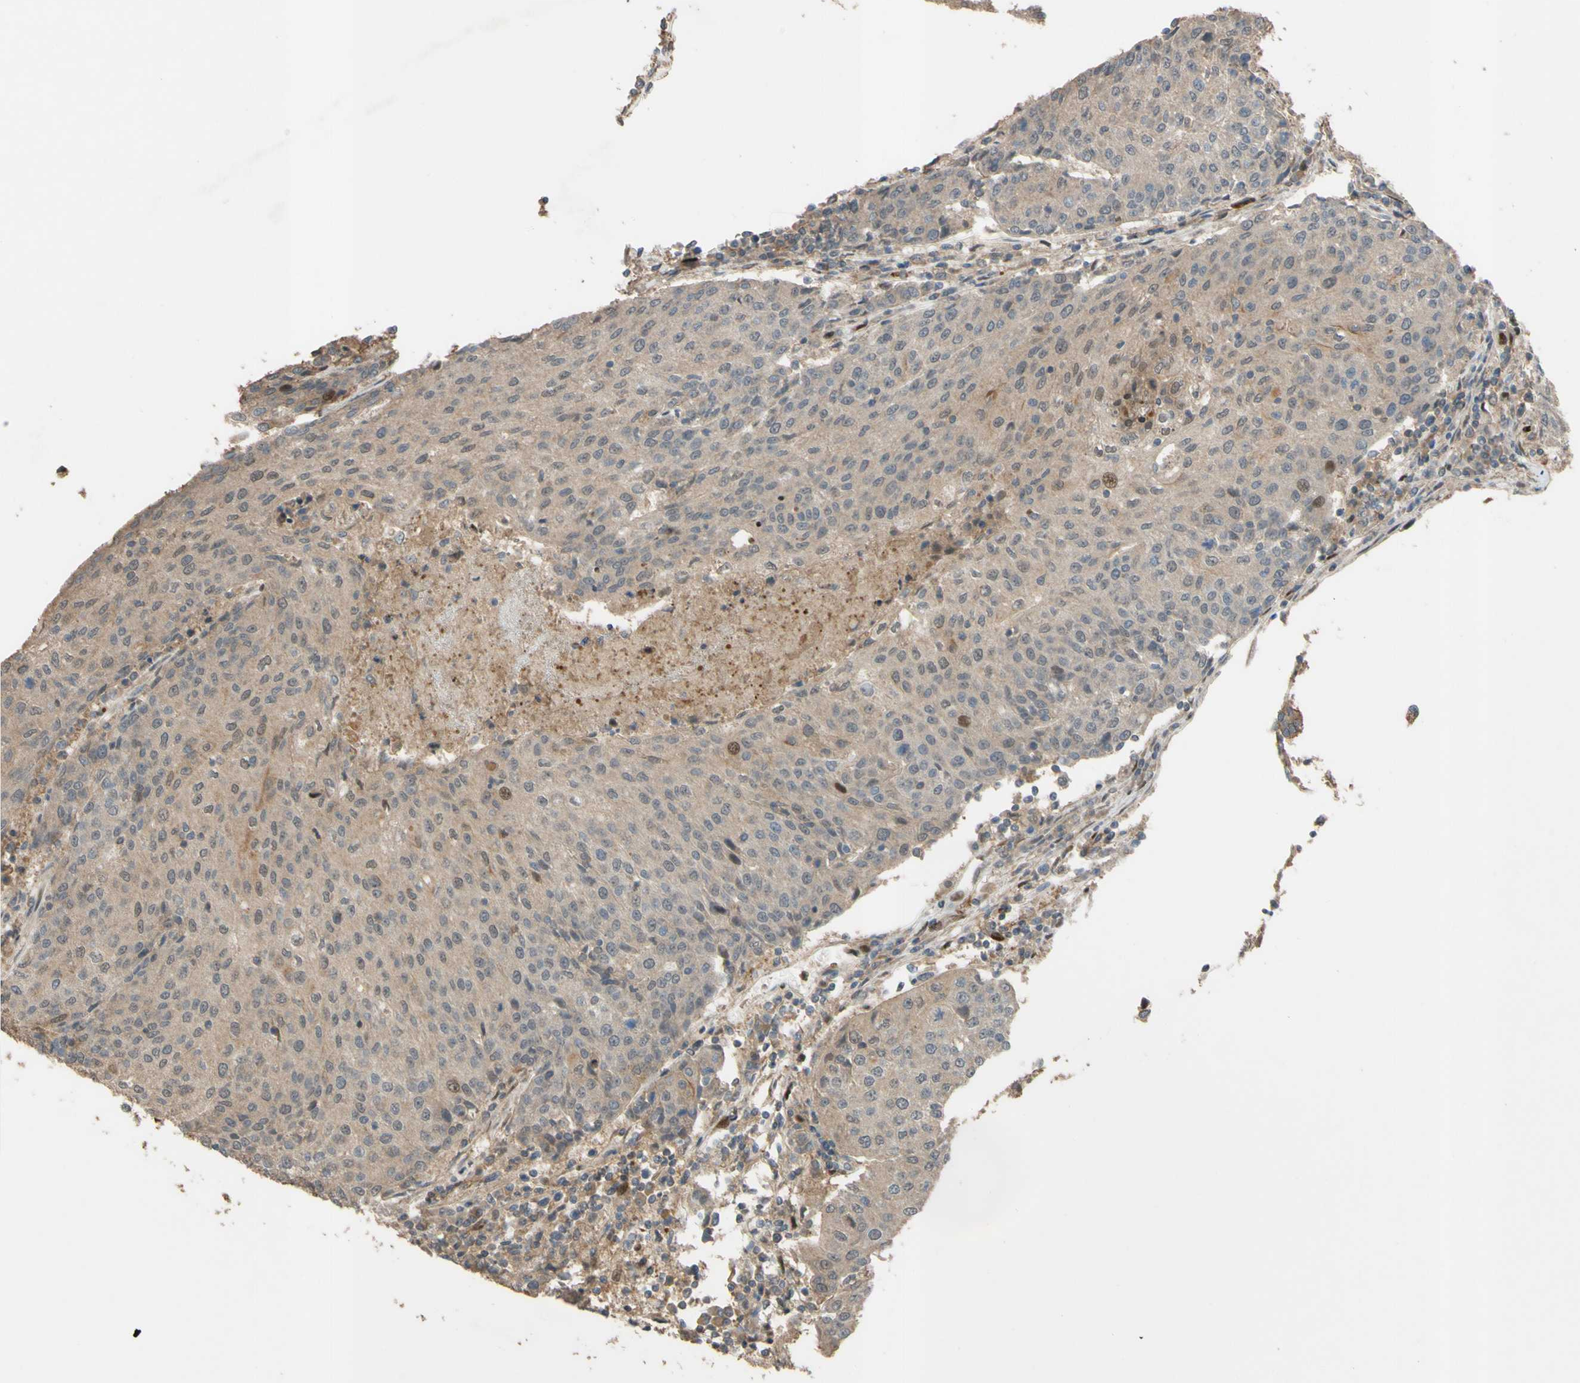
{"staining": {"intensity": "weak", "quantity": ">75%", "location": "cytoplasmic/membranous,nuclear"}, "tissue": "urothelial cancer", "cell_type": "Tumor cells", "image_type": "cancer", "snomed": [{"axis": "morphology", "description": "Urothelial carcinoma, High grade"}, {"axis": "topography", "description": "Urinary bladder"}], "caption": "This histopathology image exhibits immunohistochemistry (IHC) staining of urothelial cancer, with low weak cytoplasmic/membranous and nuclear expression in about >75% of tumor cells.", "gene": "SHROOM4", "patient": {"sex": "female", "age": 85}}